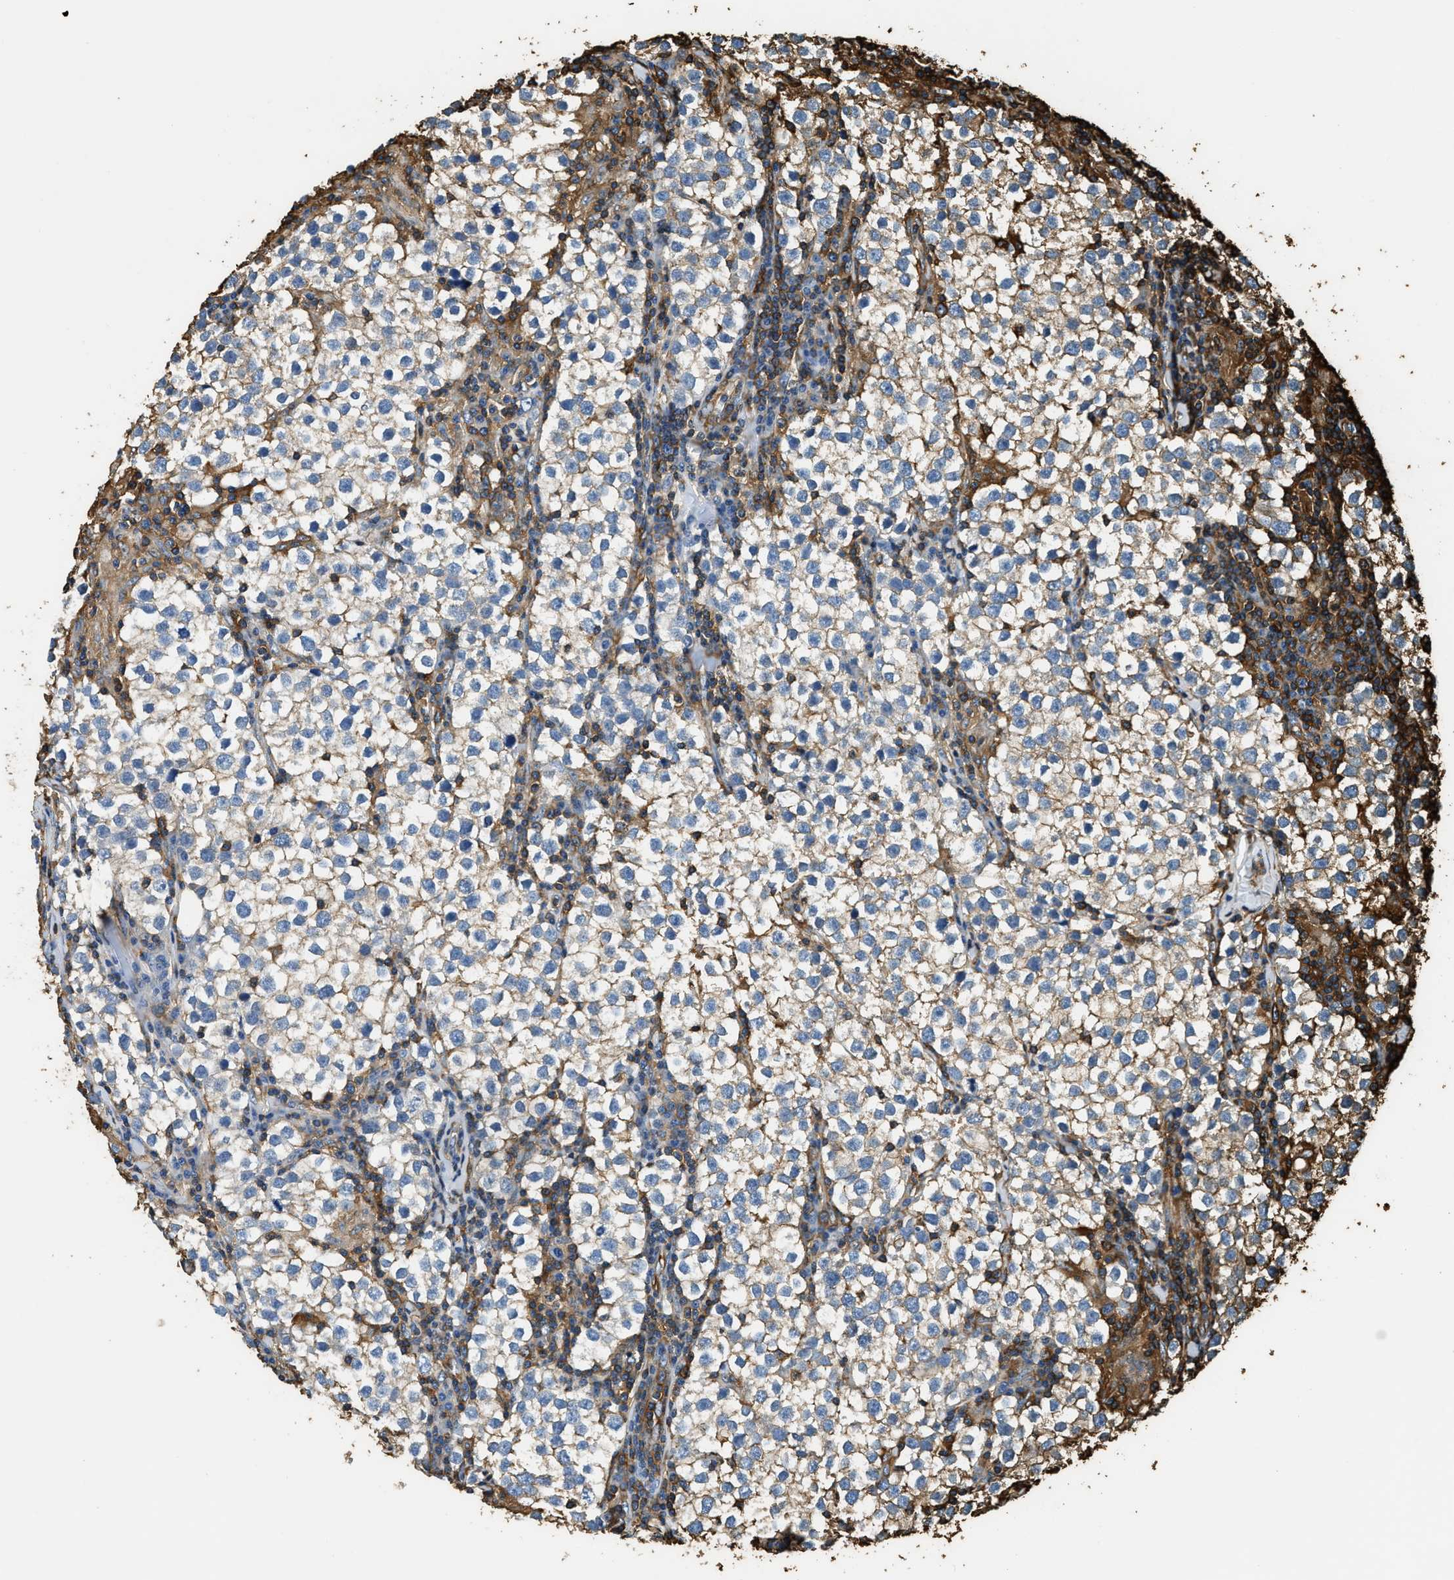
{"staining": {"intensity": "weak", "quantity": ">75%", "location": "cytoplasmic/membranous"}, "tissue": "testis cancer", "cell_type": "Tumor cells", "image_type": "cancer", "snomed": [{"axis": "morphology", "description": "Seminoma, NOS"}, {"axis": "morphology", "description": "Carcinoma, Embryonal, NOS"}, {"axis": "topography", "description": "Testis"}], "caption": "Brown immunohistochemical staining in testis cancer (embryonal carcinoma) reveals weak cytoplasmic/membranous expression in about >75% of tumor cells.", "gene": "ACCS", "patient": {"sex": "male", "age": 36}}